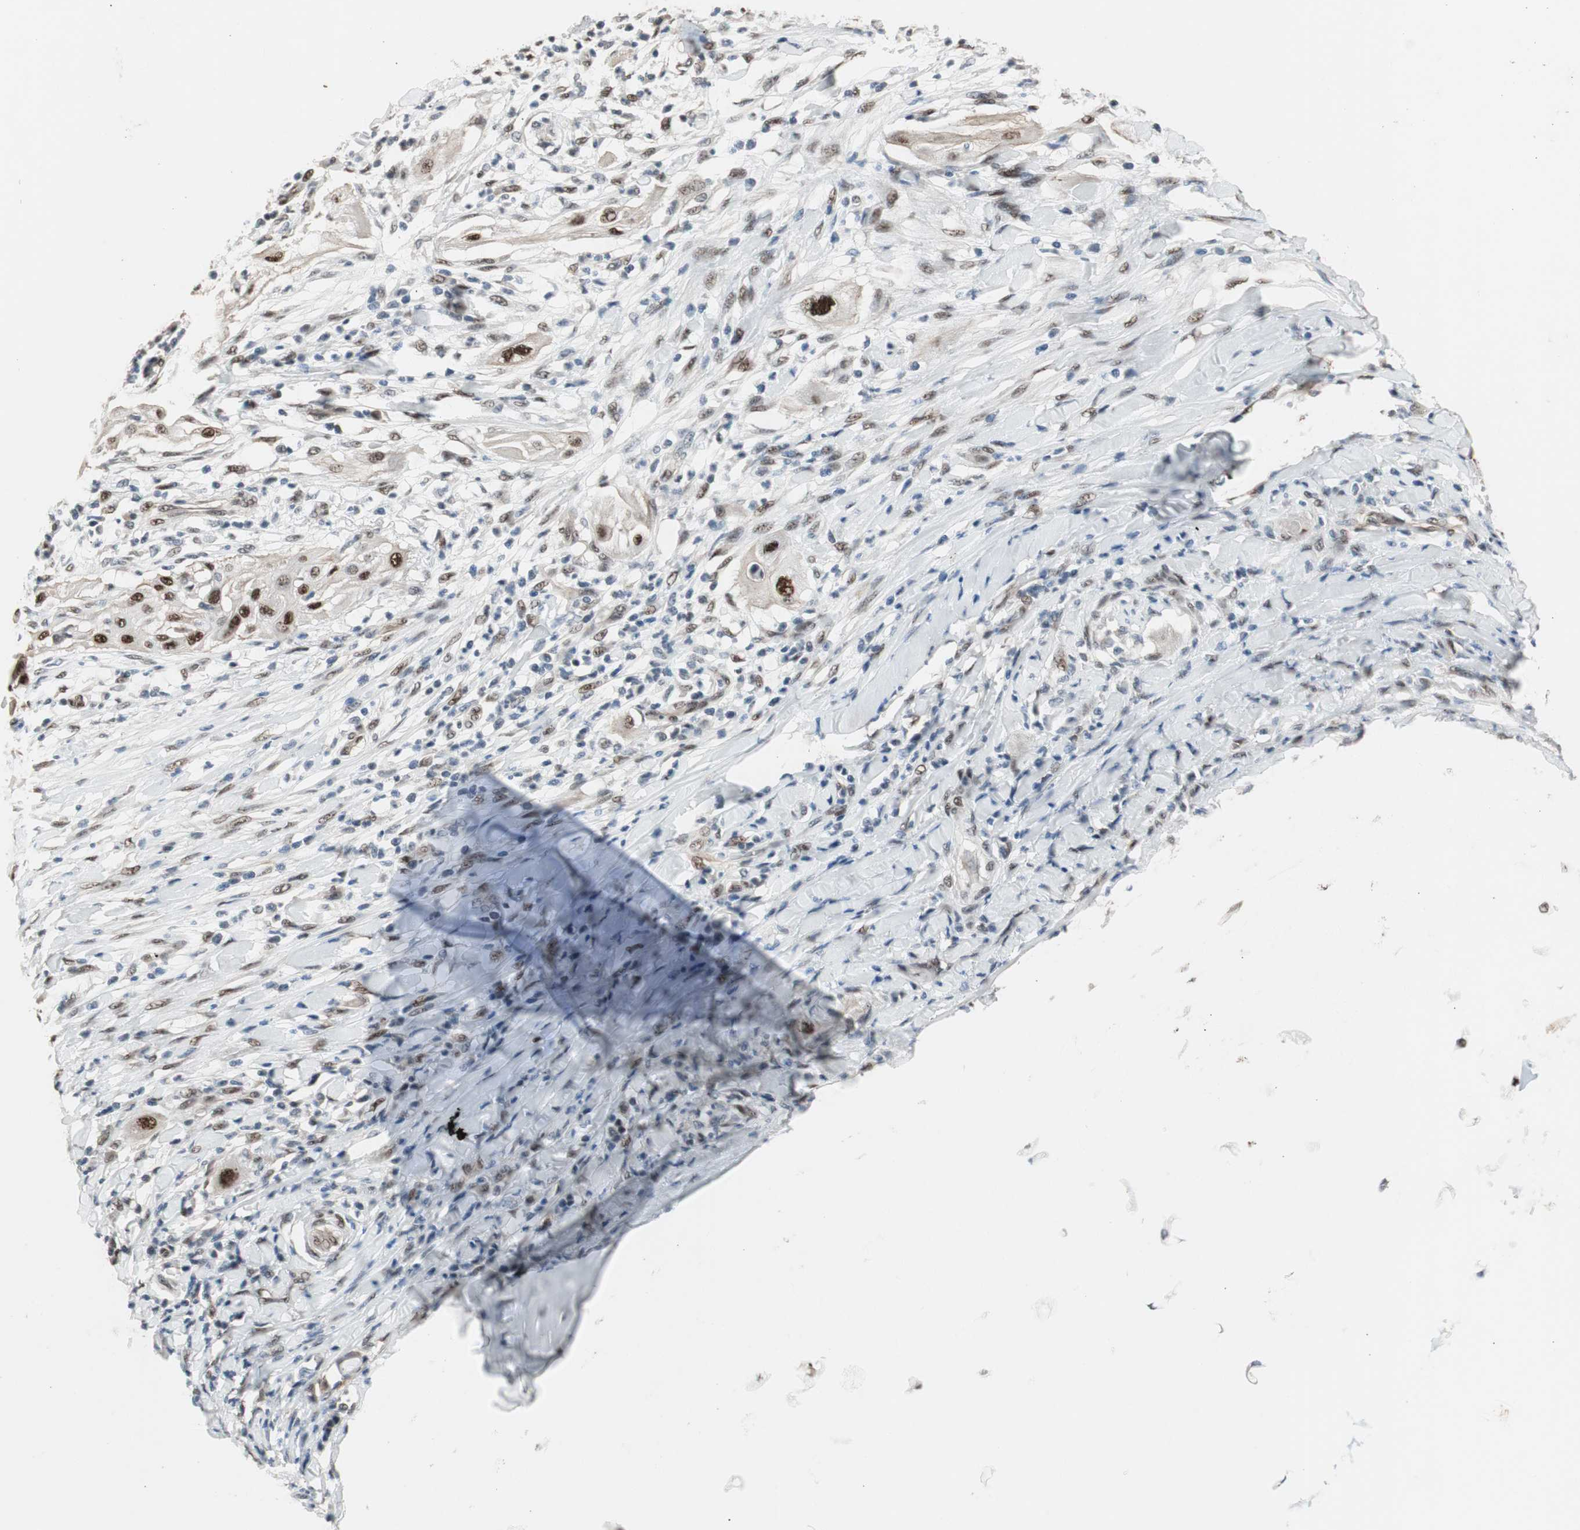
{"staining": {"intensity": "moderate", "quantity": "25%-75%", "location": "nuclear"}, "tissue": "lung cancer", "cell_type": "Tumor cells", "image_type": "cancer", "snomed": [{"axis": "morphology", "description": "Squamous cell carcinoma, NOS"}, {"axis": "topography", "description": "Lung"}], "caption": "The immunohistochemical stain labels moderate nuclear positivity in tumor cells of lung squamous cell carcinoma tissue. (DAB = brown stain, brightfield microscopy at high magnification).", "gene": "PML", "patient": {"sex": "female", "age": 47}}